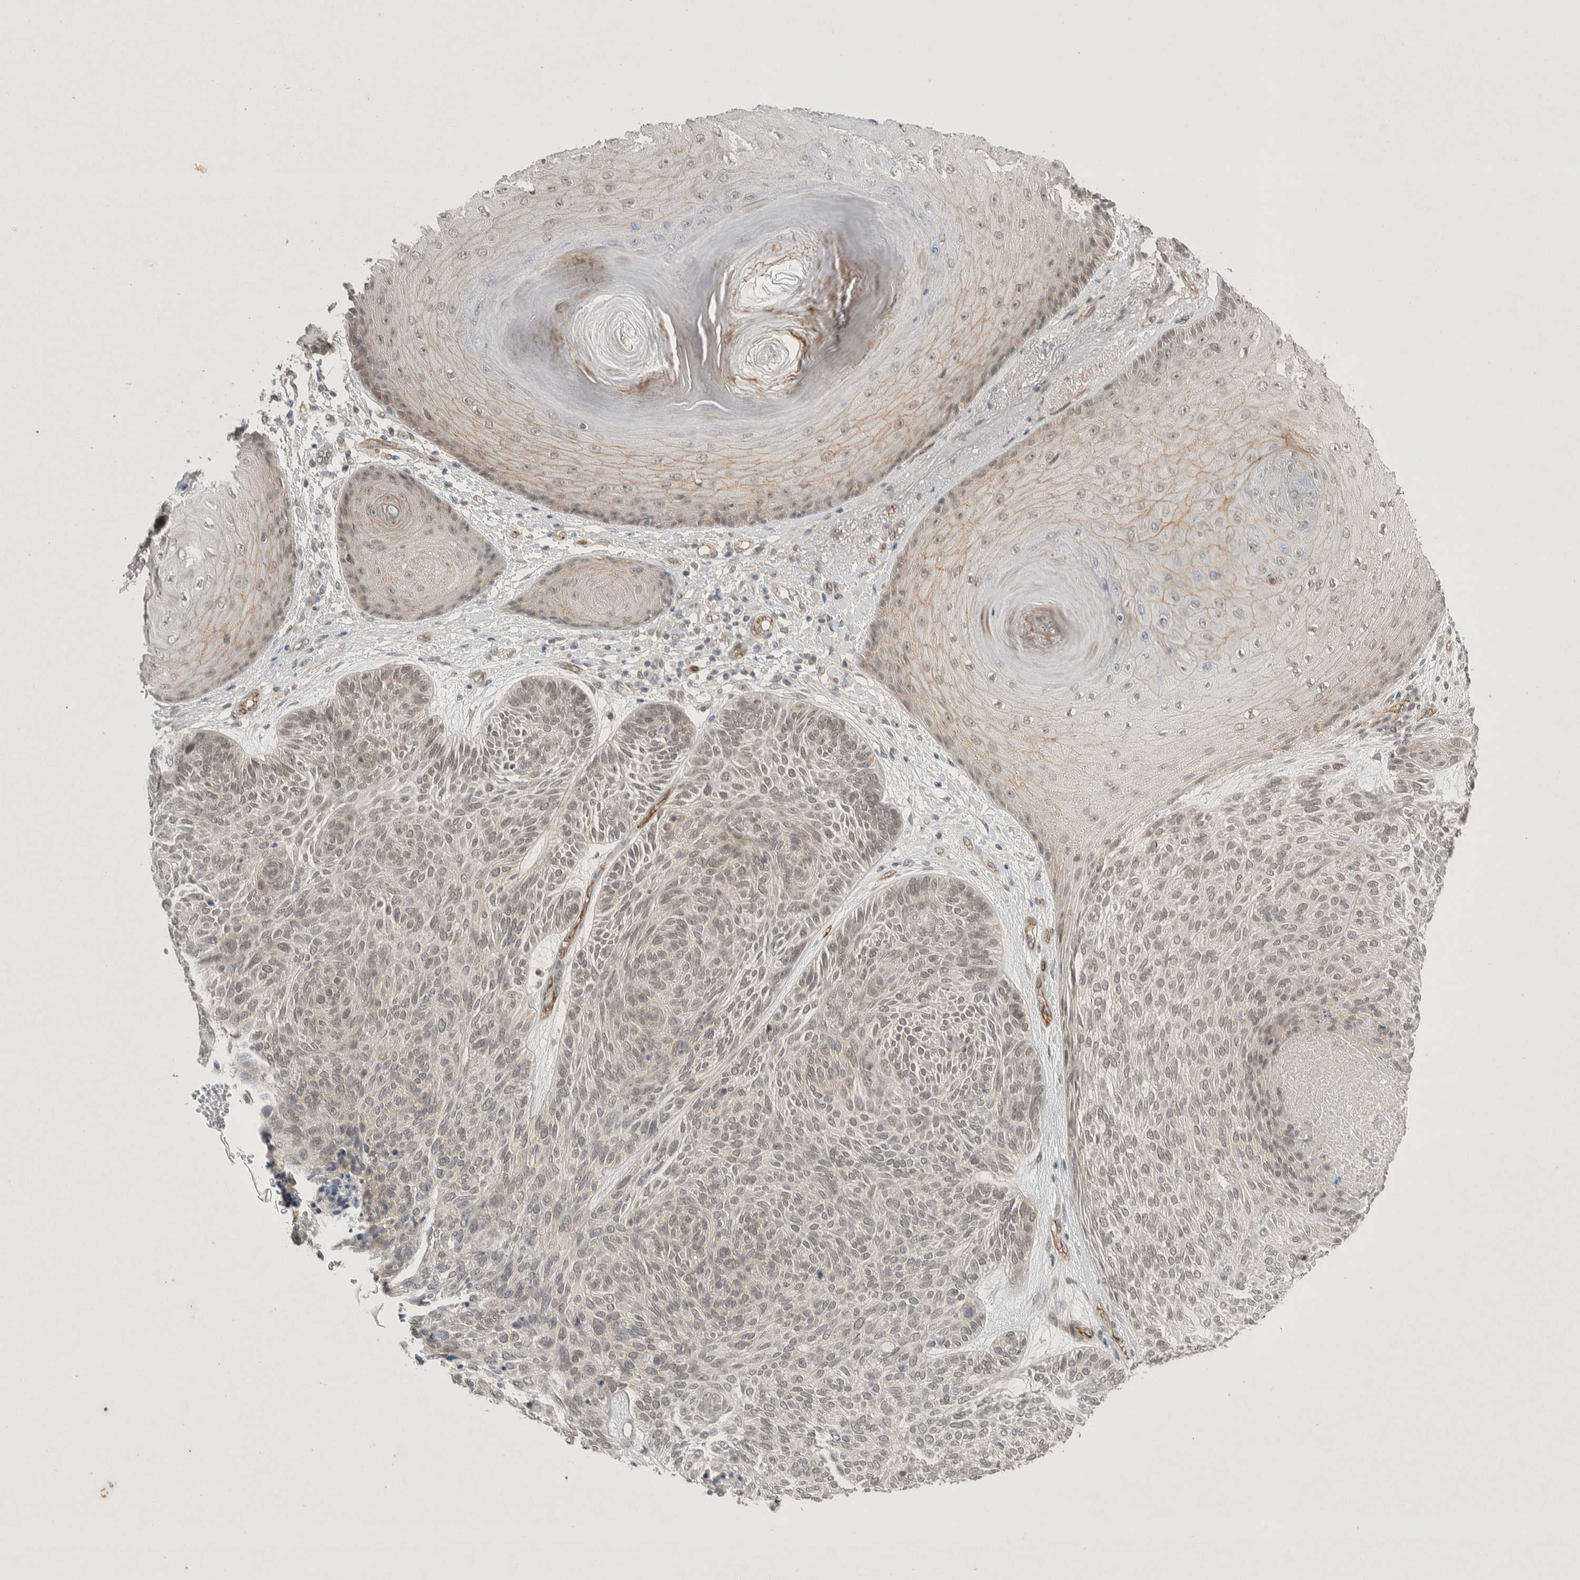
{"staining": {"intensity": "negative", "quantity": "none", "location": "none"}, "tissue": "skin cancer", "cell_type": "Tumor cells", "image_type": "cancer", "snomed": [{"axis": "morphology", "description": "Basal cell carcinoma"}, {"axis": "topography", "description": "Skin"}], "caption": "Histopathology image shows no protein positivity in tumor cells of basal cell carcinoma (skin) tissue.", "gene": "ZNF704", "patient": {"sex": "male", "age": 55}}